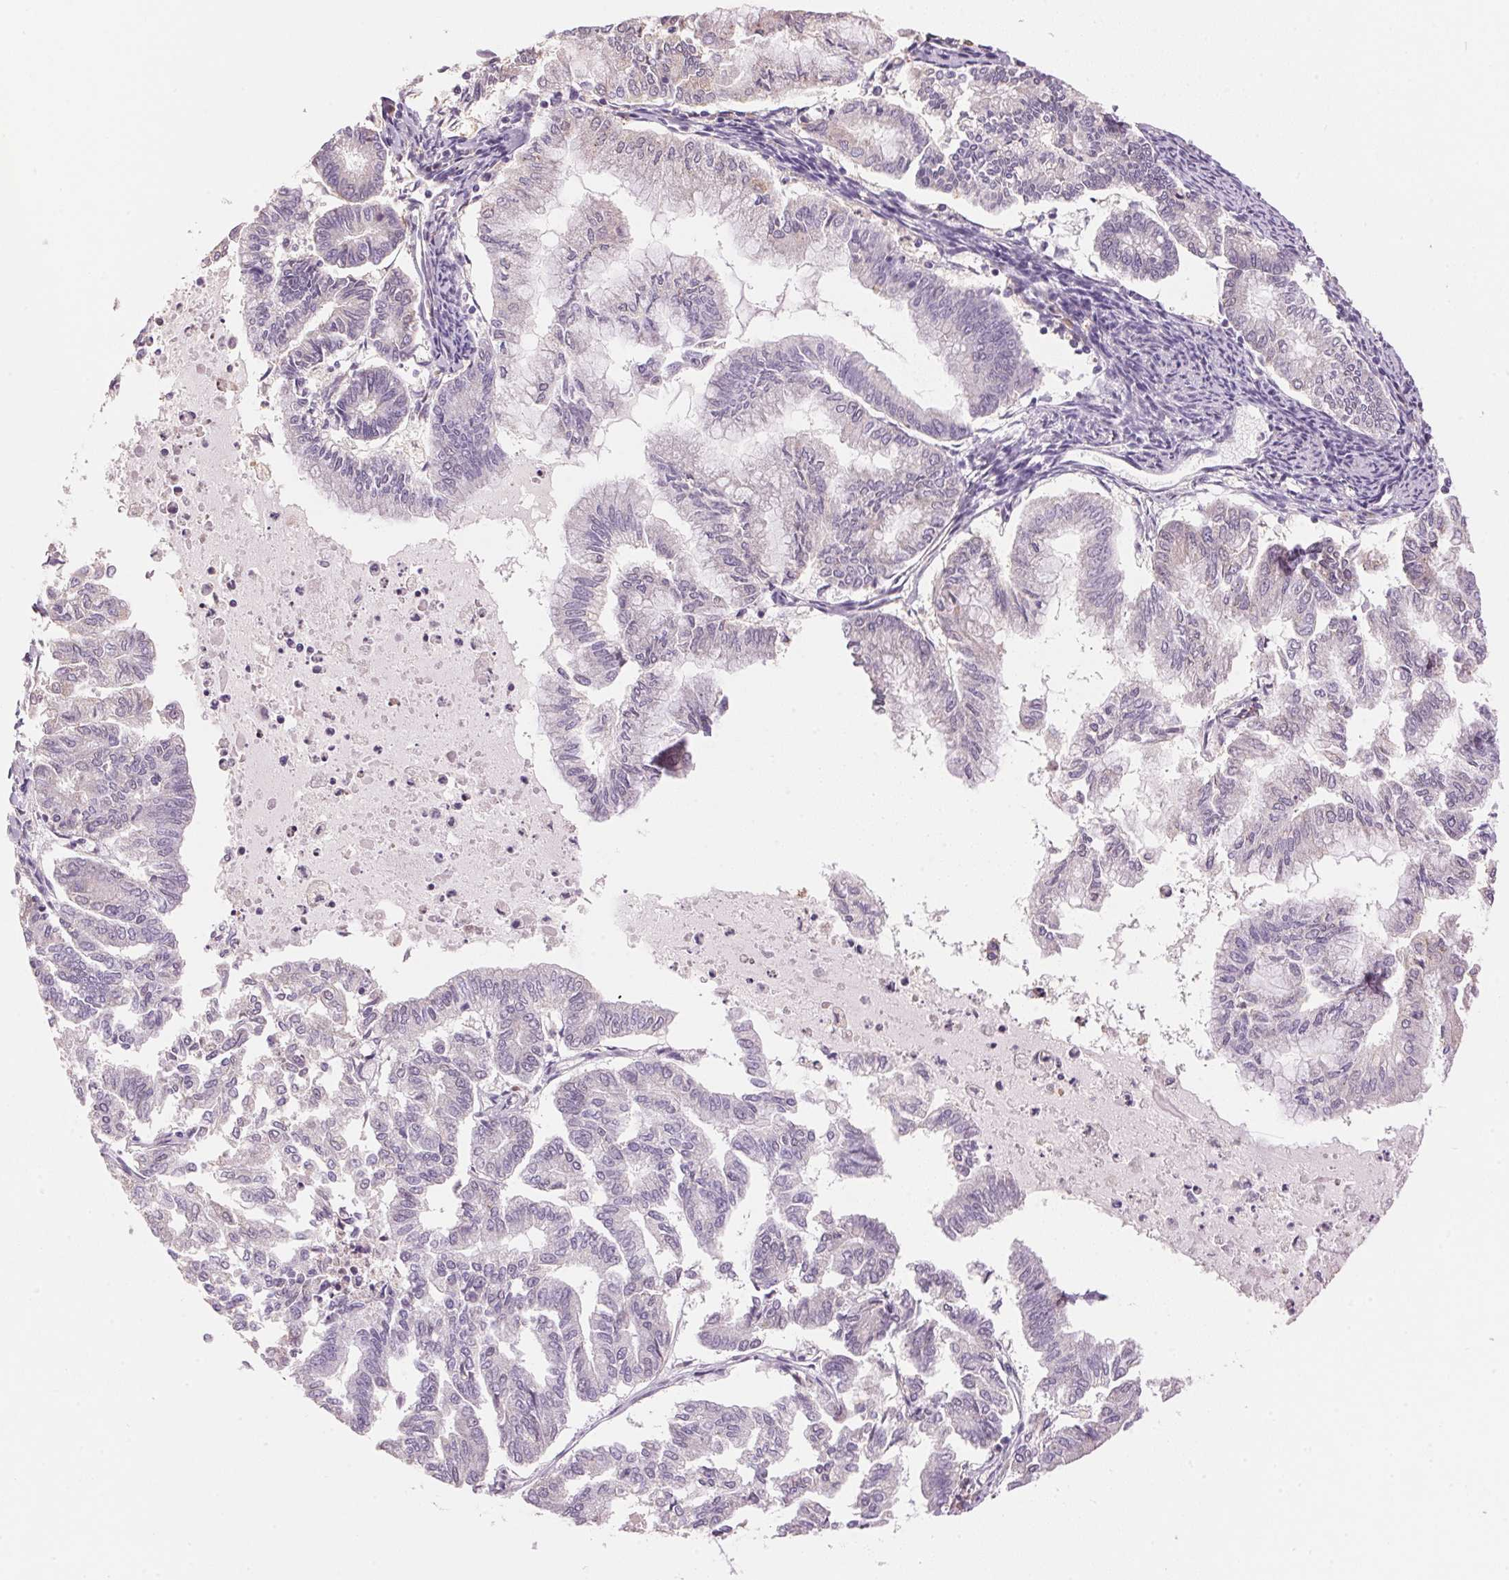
{"staining": {"intensity": "negative", "quantity": "none", "location": "none"}, "tissue": "endometrial cancer", "cell_type": "Tumor cells", "image_type": "cancer", "snomed": [{"axis": "morphology", "description": "Adenocarcinoma, NOS"}, {"axis": "topography", "description": "Endometrium"}], "caption": "Immunohistochemistry of endometrial cancer shows no staining in tumor cells. (DAB immunohistochemistry with hematoxylin counter stain).", "gene": "LYZL6", "patient": {"sex": "female", "age": 79}}